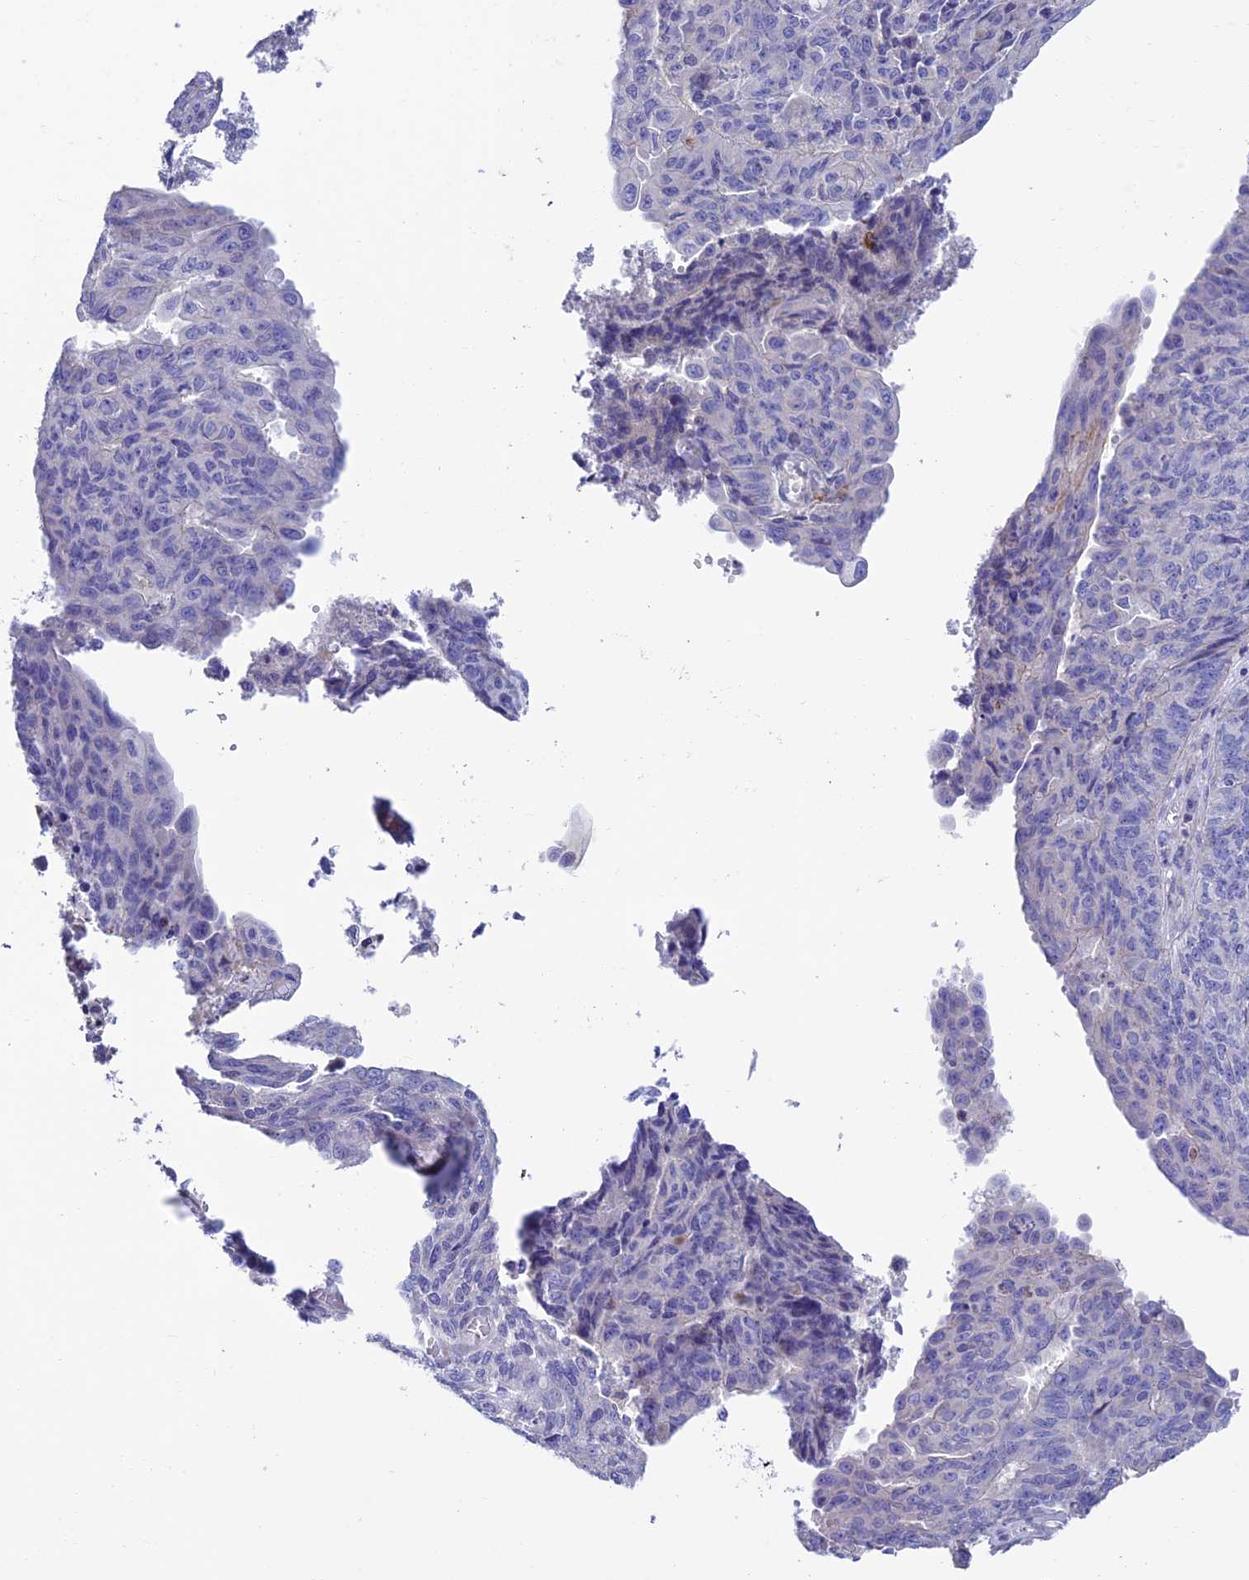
{"staining": {"intensity": "negative", "quantity": "none", "location": "none"}, "tissue": "endometrial cancer", "cell_type": "Tumor cells", "image_type": "cancer", "snomed": [{"axis": "morphology", "description": "Adenocarcinoma, NOS"}, {"axis": "topography", "description": "Endometrium"}], "caption": "Immunohistochemistry (IHC) image of endometrial adenocarcinoma stained for a protein (brown), which exhibits no staining in tumor cells.", "gene": "FAM178B", "patient": {"sex": "female", "age": 32}}